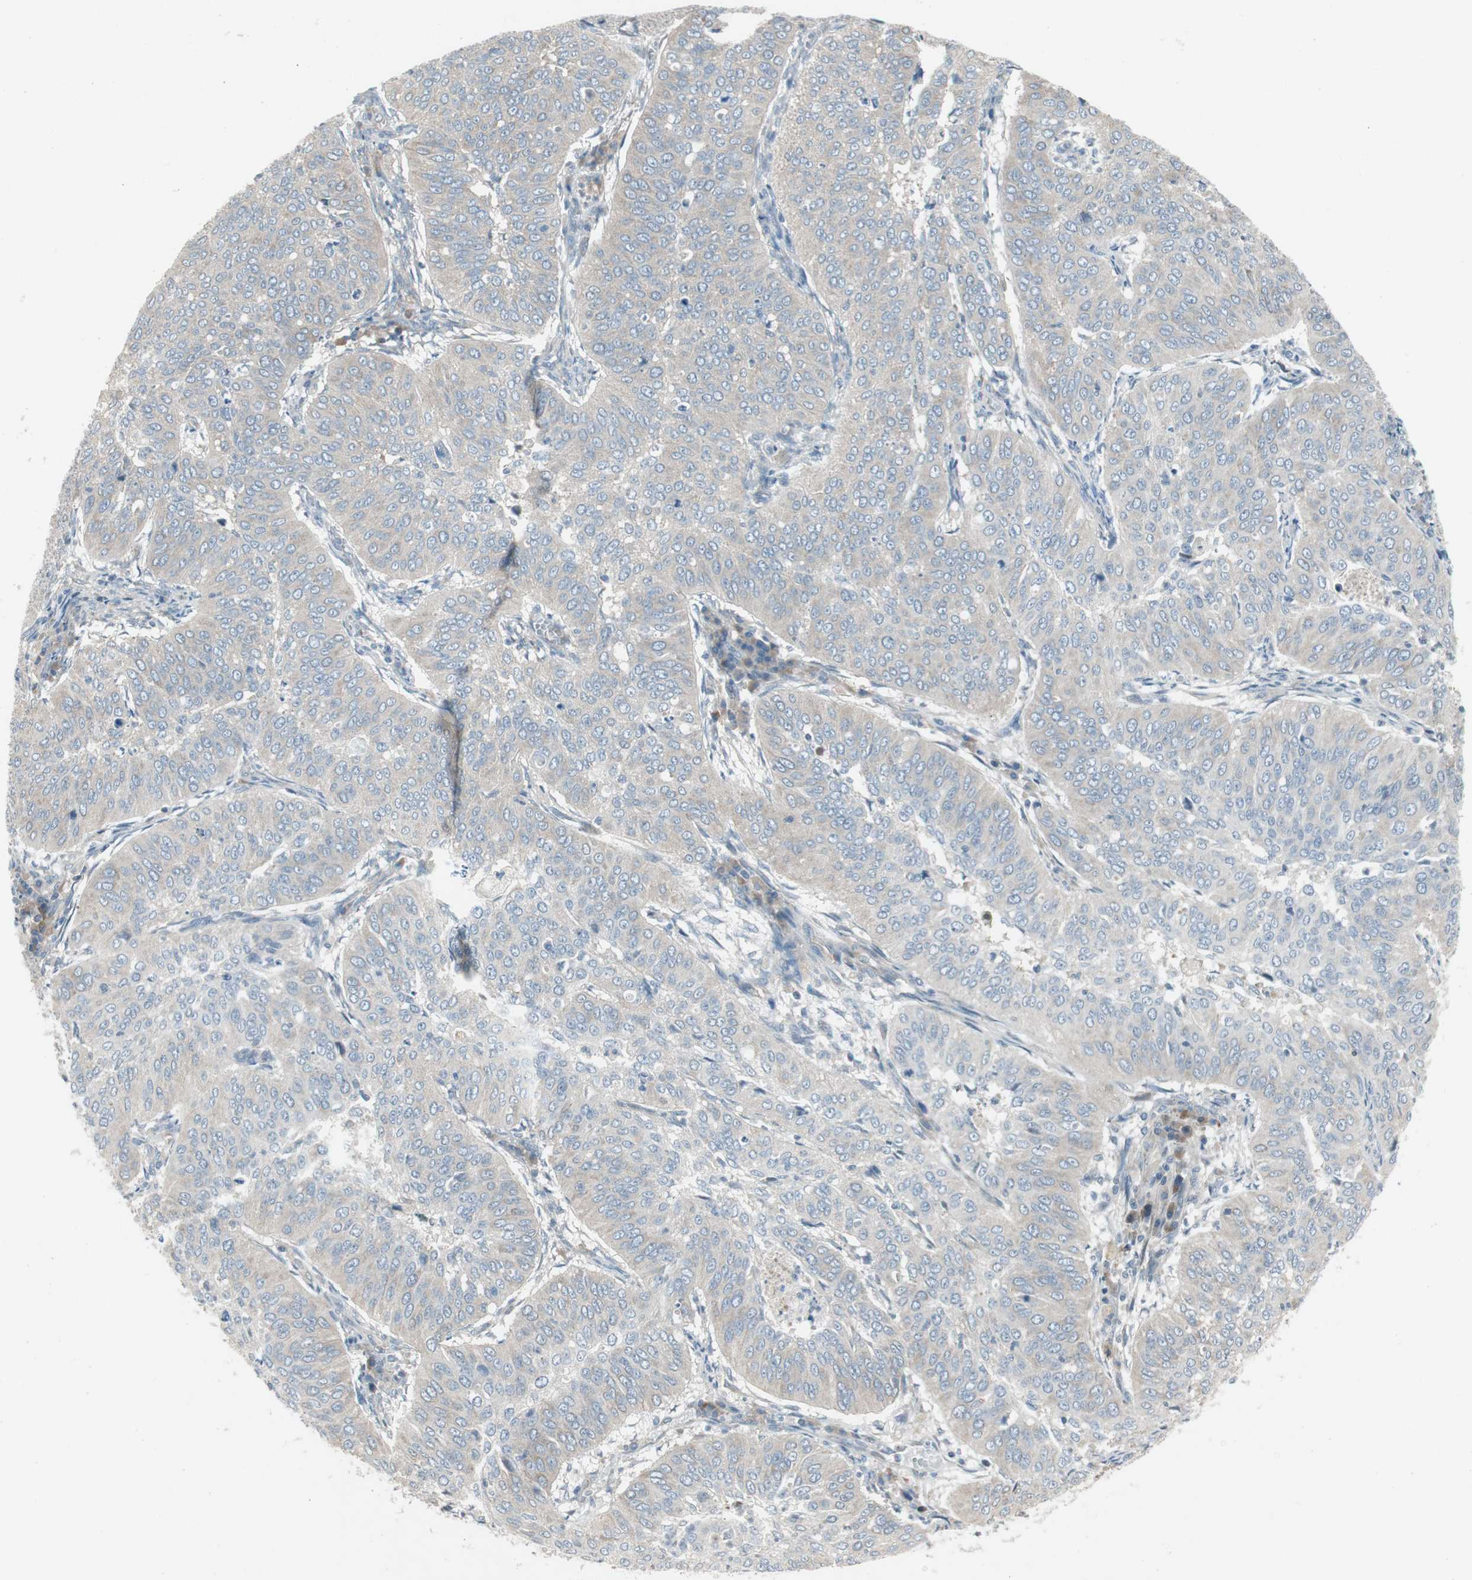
{"staining": {"intensity": "weak", "quantity": "<25%", "location": "cytoplasmic/membranous"}, "tissue": "cervical cancer", "cell_type": "Tumor cells", "image_type": "cancer", "snomed": [{"axis": "morphology", "description": "Normal tissue, NOS"}, {"axis": "morphology", "description": "Squamous cell carcinoma, NOS"}, {"axis": "topography", "description": "Cervix"}], "caption": "This image is of cervical cancer stained with immunohistochemistry (IHC) to label a protein in brown with the nuclei are counter-stained blue. There is no positivity in tumor cells.", "gene": "PANK2", "patient": {"sex": "female", "age": 39}}